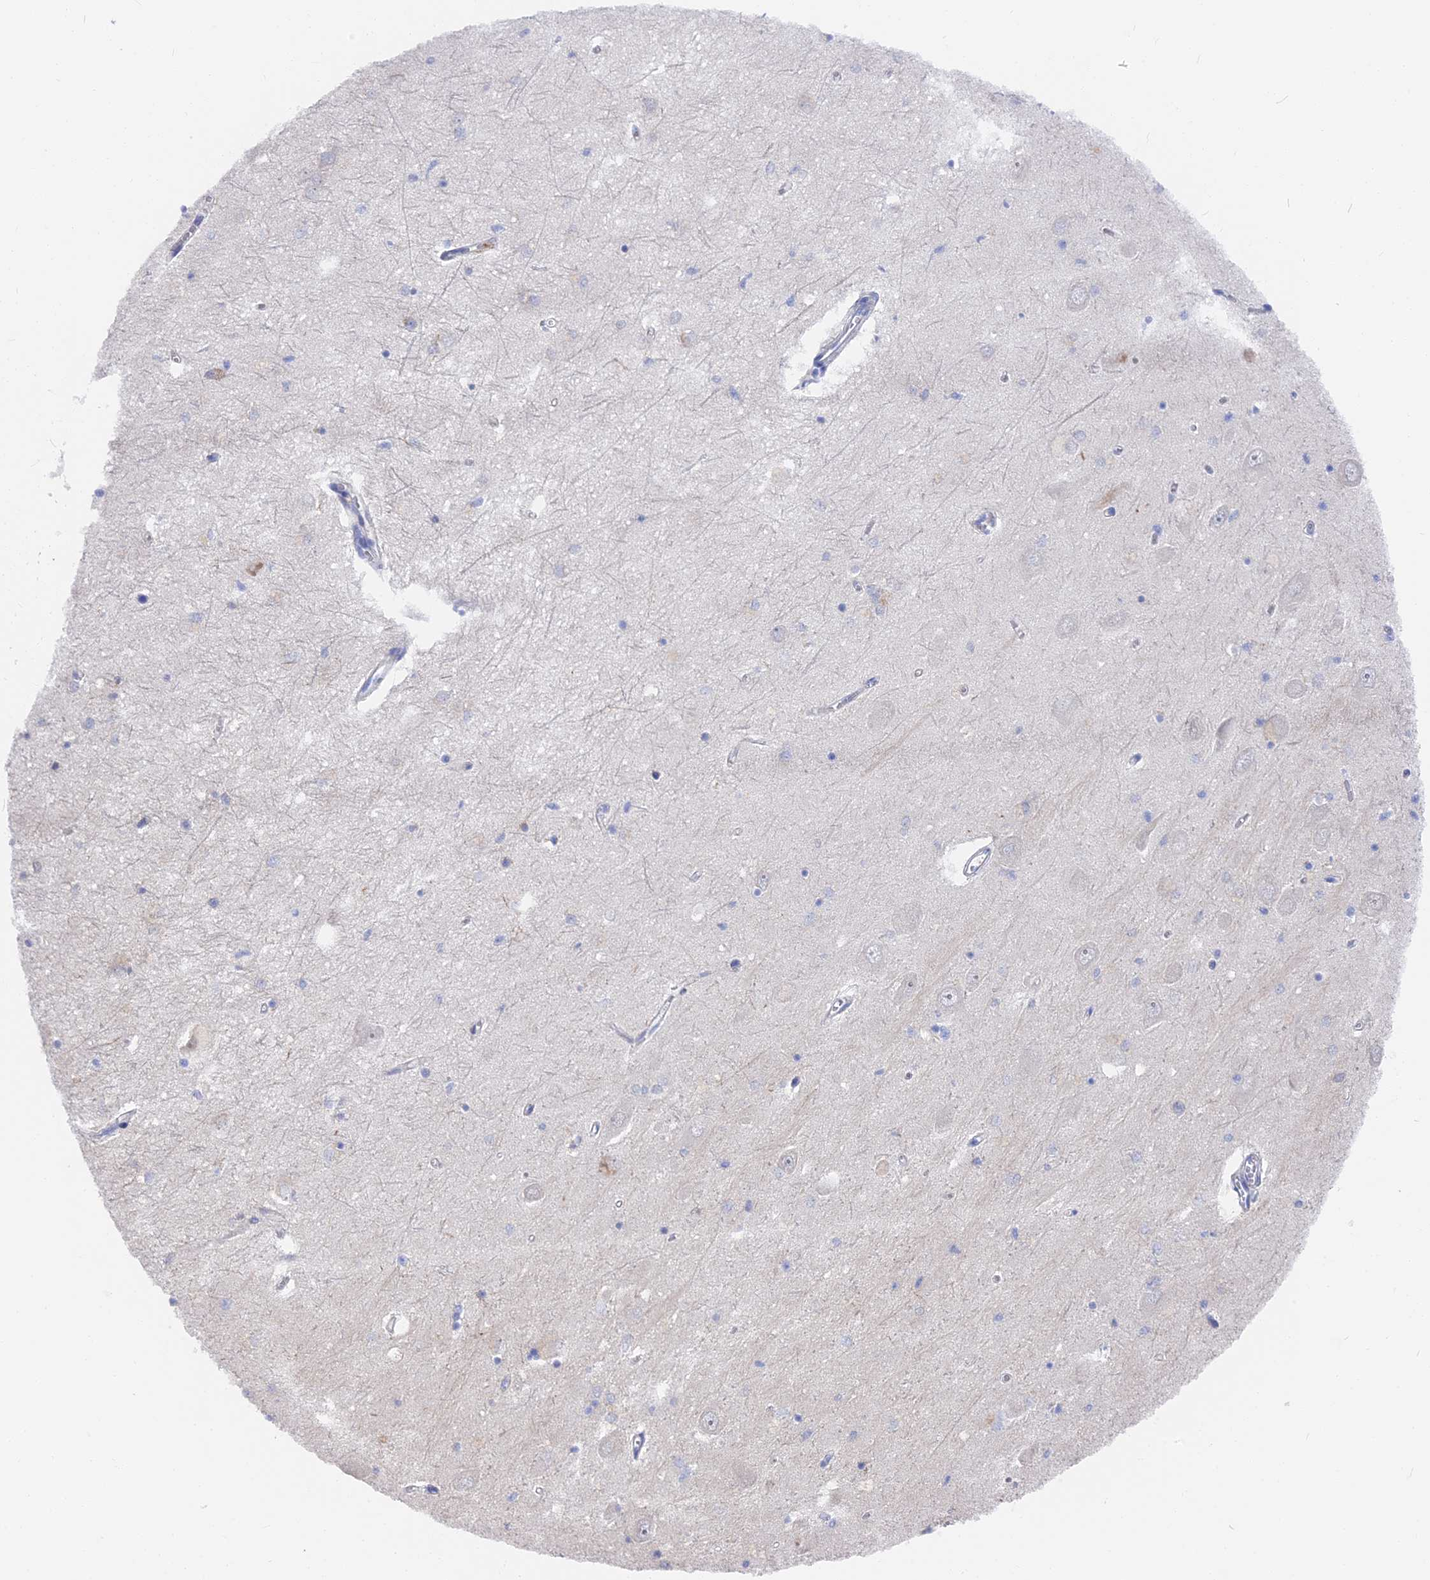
{"staining": {"intensity": "negative", "quantity": "none", "location": "none"}, "tissue": "hippocampus", "cell_type": "Glial cells", "image_type": "normal", "snomed": [{"axis": "morphology", "description": "Normal tissue, NOS"}, {"axis": "topography", "description": "Hippocampus"}], "caption": "This is an immunohistochemistry micrograph of normal hippocampus. There is no expression in glial cells.", "gene": "VPS33B", "patient": {"sex": "male", "age": 70}}